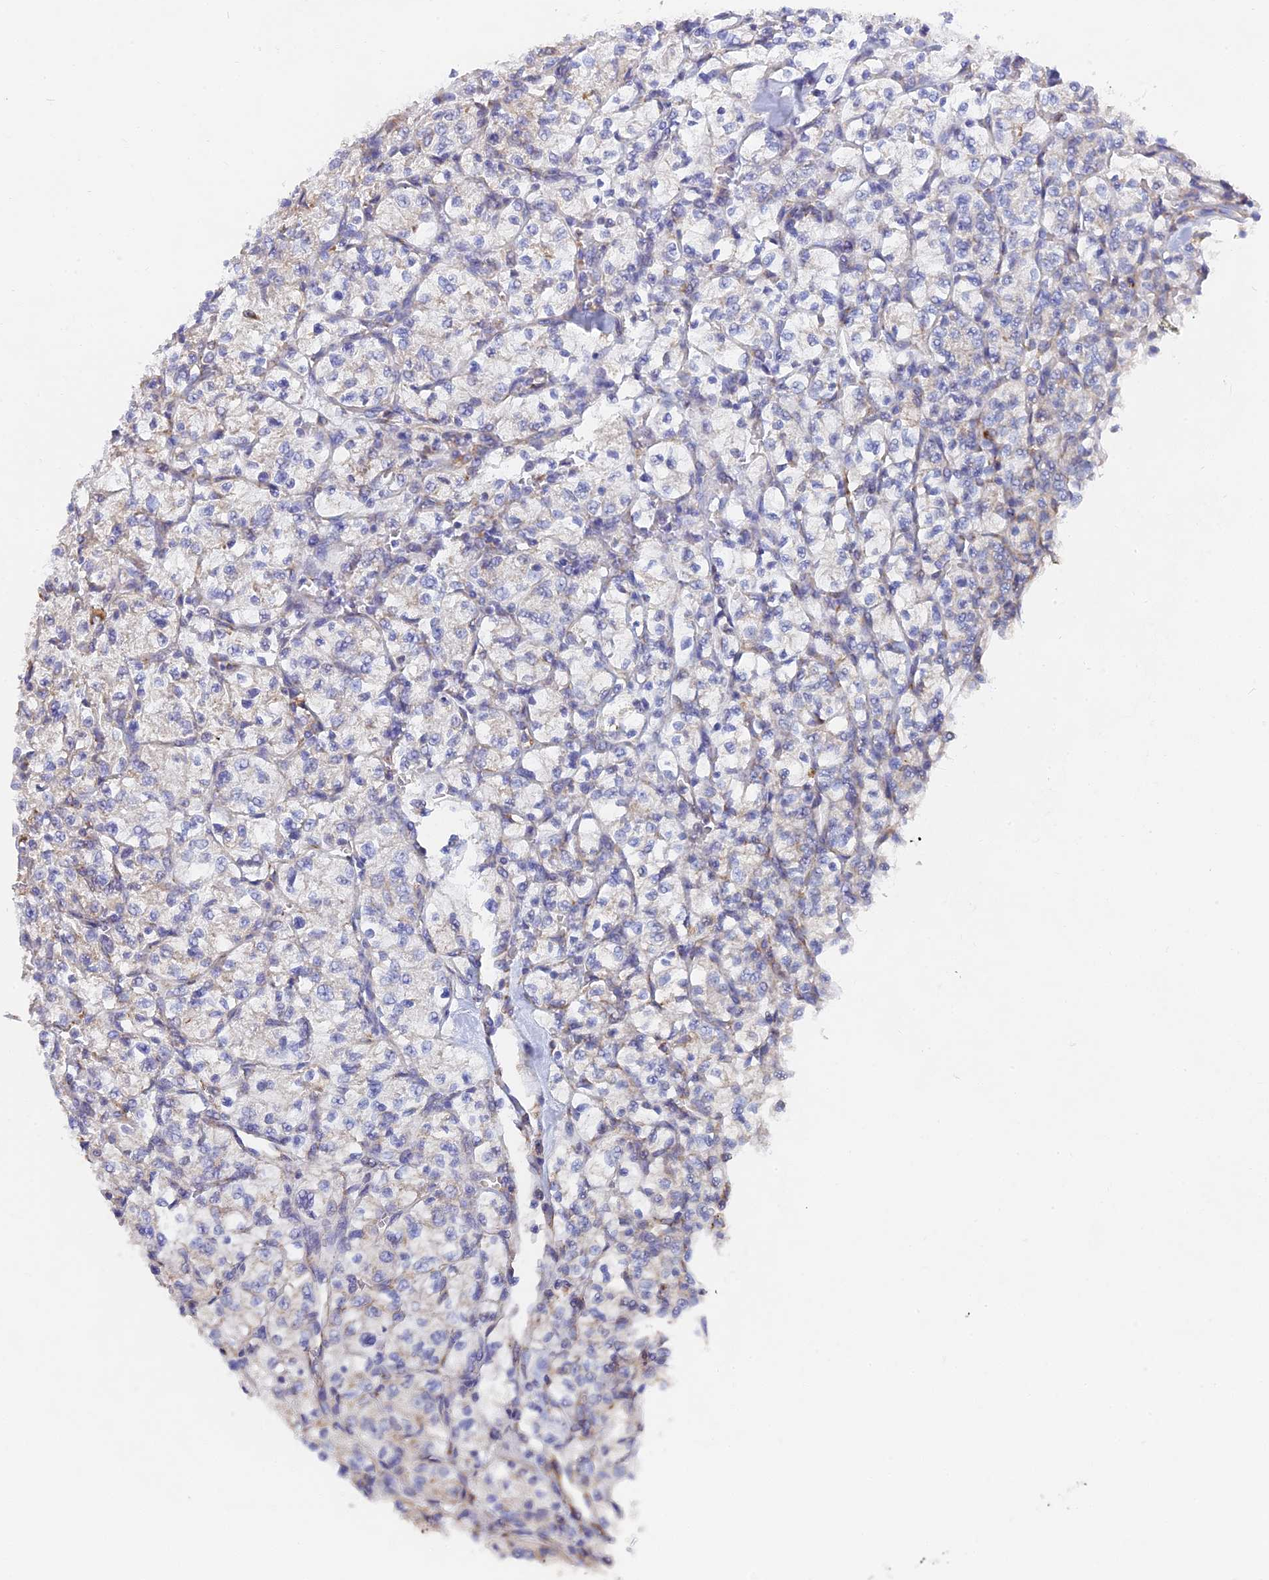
{"staining": {"intensity": "negative", "quantity": "none", "location": "none"}, "tissue": "renal cancer", "cell_type": "Tumor cells", "image_type": "cancer", "snomed": [{"axis": "morphology", "description": "Adenocarcinoma, NOS"}, {"axis": "topography", "description": "Kidney"}], "caption": "This is an immunohistochemistry (IHC) micrograph of renal cancer. There is no expression in tumor cells.", "gene": "WDR35", "patient": {"sex": "female", "age": 64}}